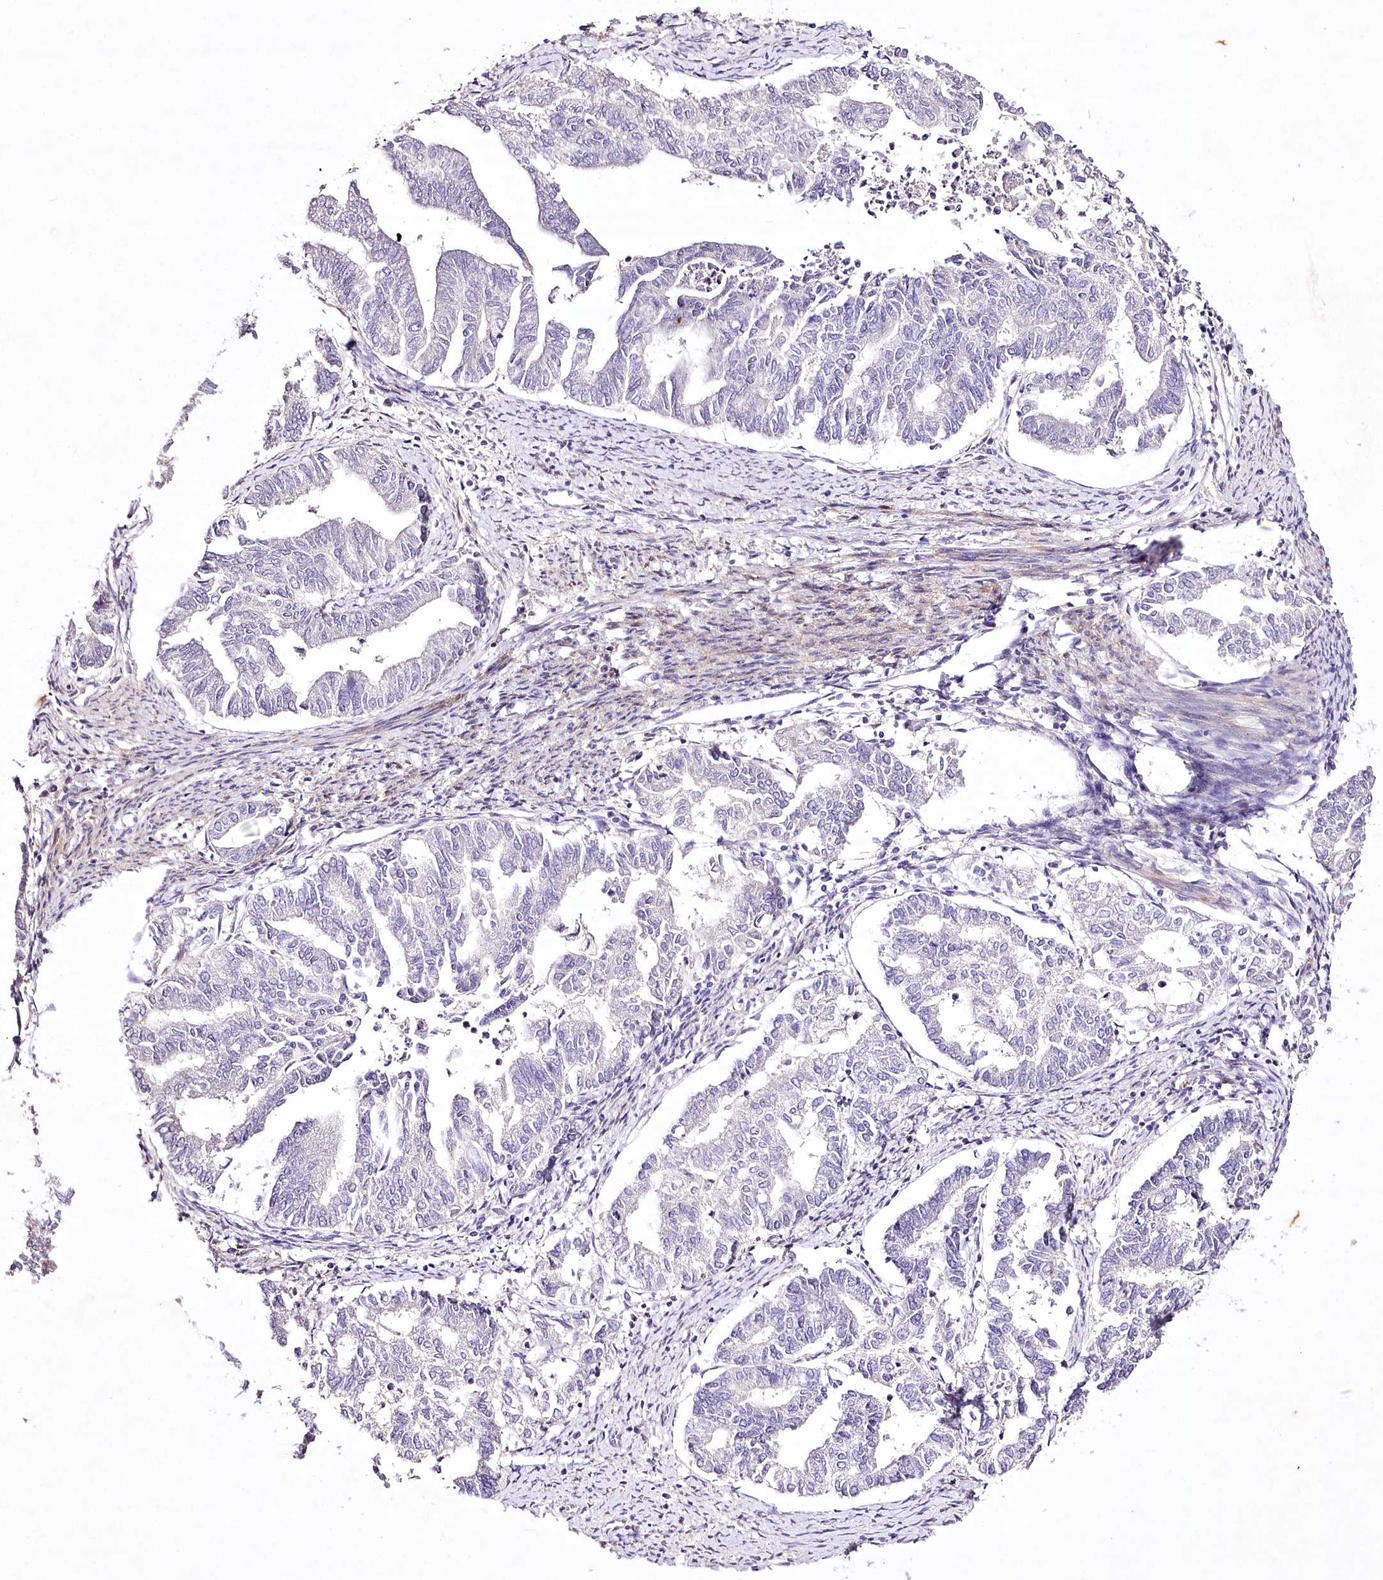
{"staining": {"intensity": "negative", "quantity": "none", "location": "none"}, "tissue": "endometrial cancer", "cell_type": "Tumor cells", "image_type": "cancer", "snomed": [{"axis": "morphology", "description": "Adenocarcinoma, NOS"}, {"axis": "topography", "description": "Endometrium"}], "caption": "The photomicrograph reveals no significant positivity in tumor cells of endometrial cancer. The staining is performed using DAB brown chromogen with nuclei counter-stained in using hematoxylin.", "gene": "ENPP1", "patient": {"sex": "female", "age": 79}}